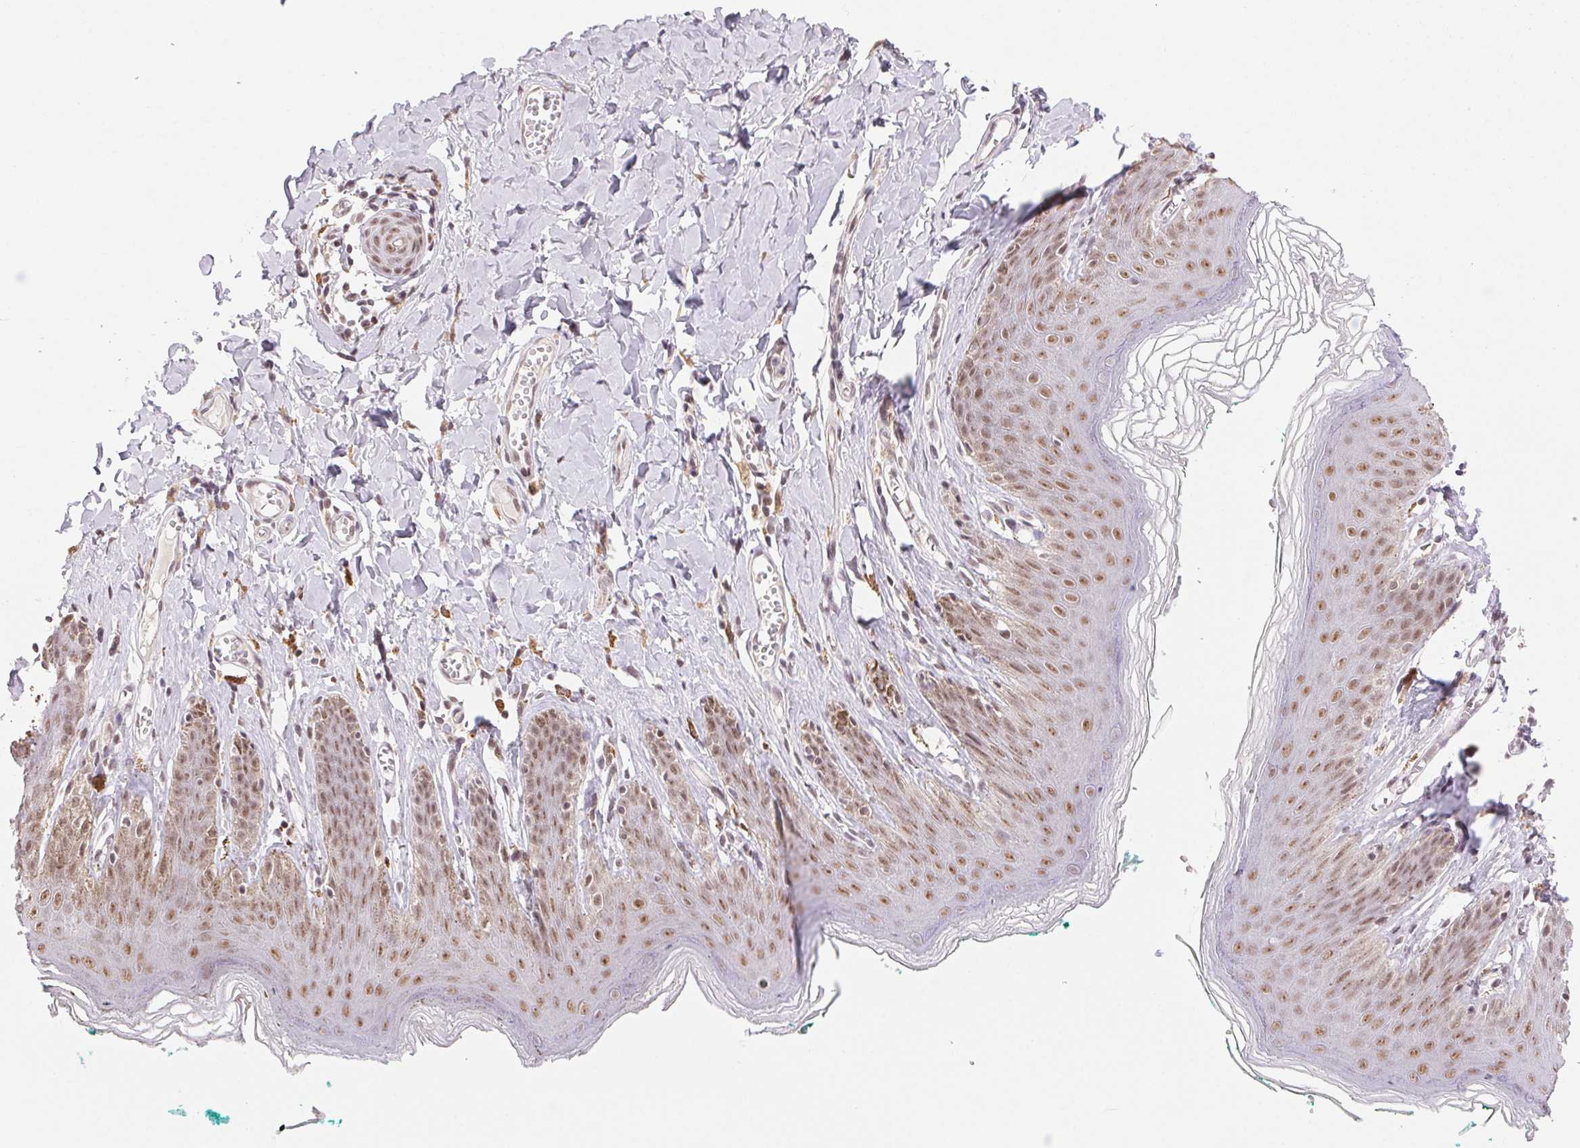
{"staining": {"intensity": "moderate", "quantity": ">75%", "location": "nuclear"}, "tissue": "skin", "cell_type": "Epidermal cells", "image_type": "normal", "snomed": [{"axis": "morphology", "description": "Normal tissue, NOS"}, {"axis": "topography", "description": "Vulva"}, {"axis": "topography", "description": "Peripheral nerve tissue"}], "caption": "Brown immunohistochemical staining in normal skin reveals moderate nuclear staining in approximately >75% of epidermal cells. The staining was performed using DAB (3,3'-diaminobenzidine) to visualize the protein expression in brown, while the nuclei were stained in blue with hematoxylin (Magnification: 20x).", "gene": "PRPF18", "patient": {"sex": "female", "age": 66}}